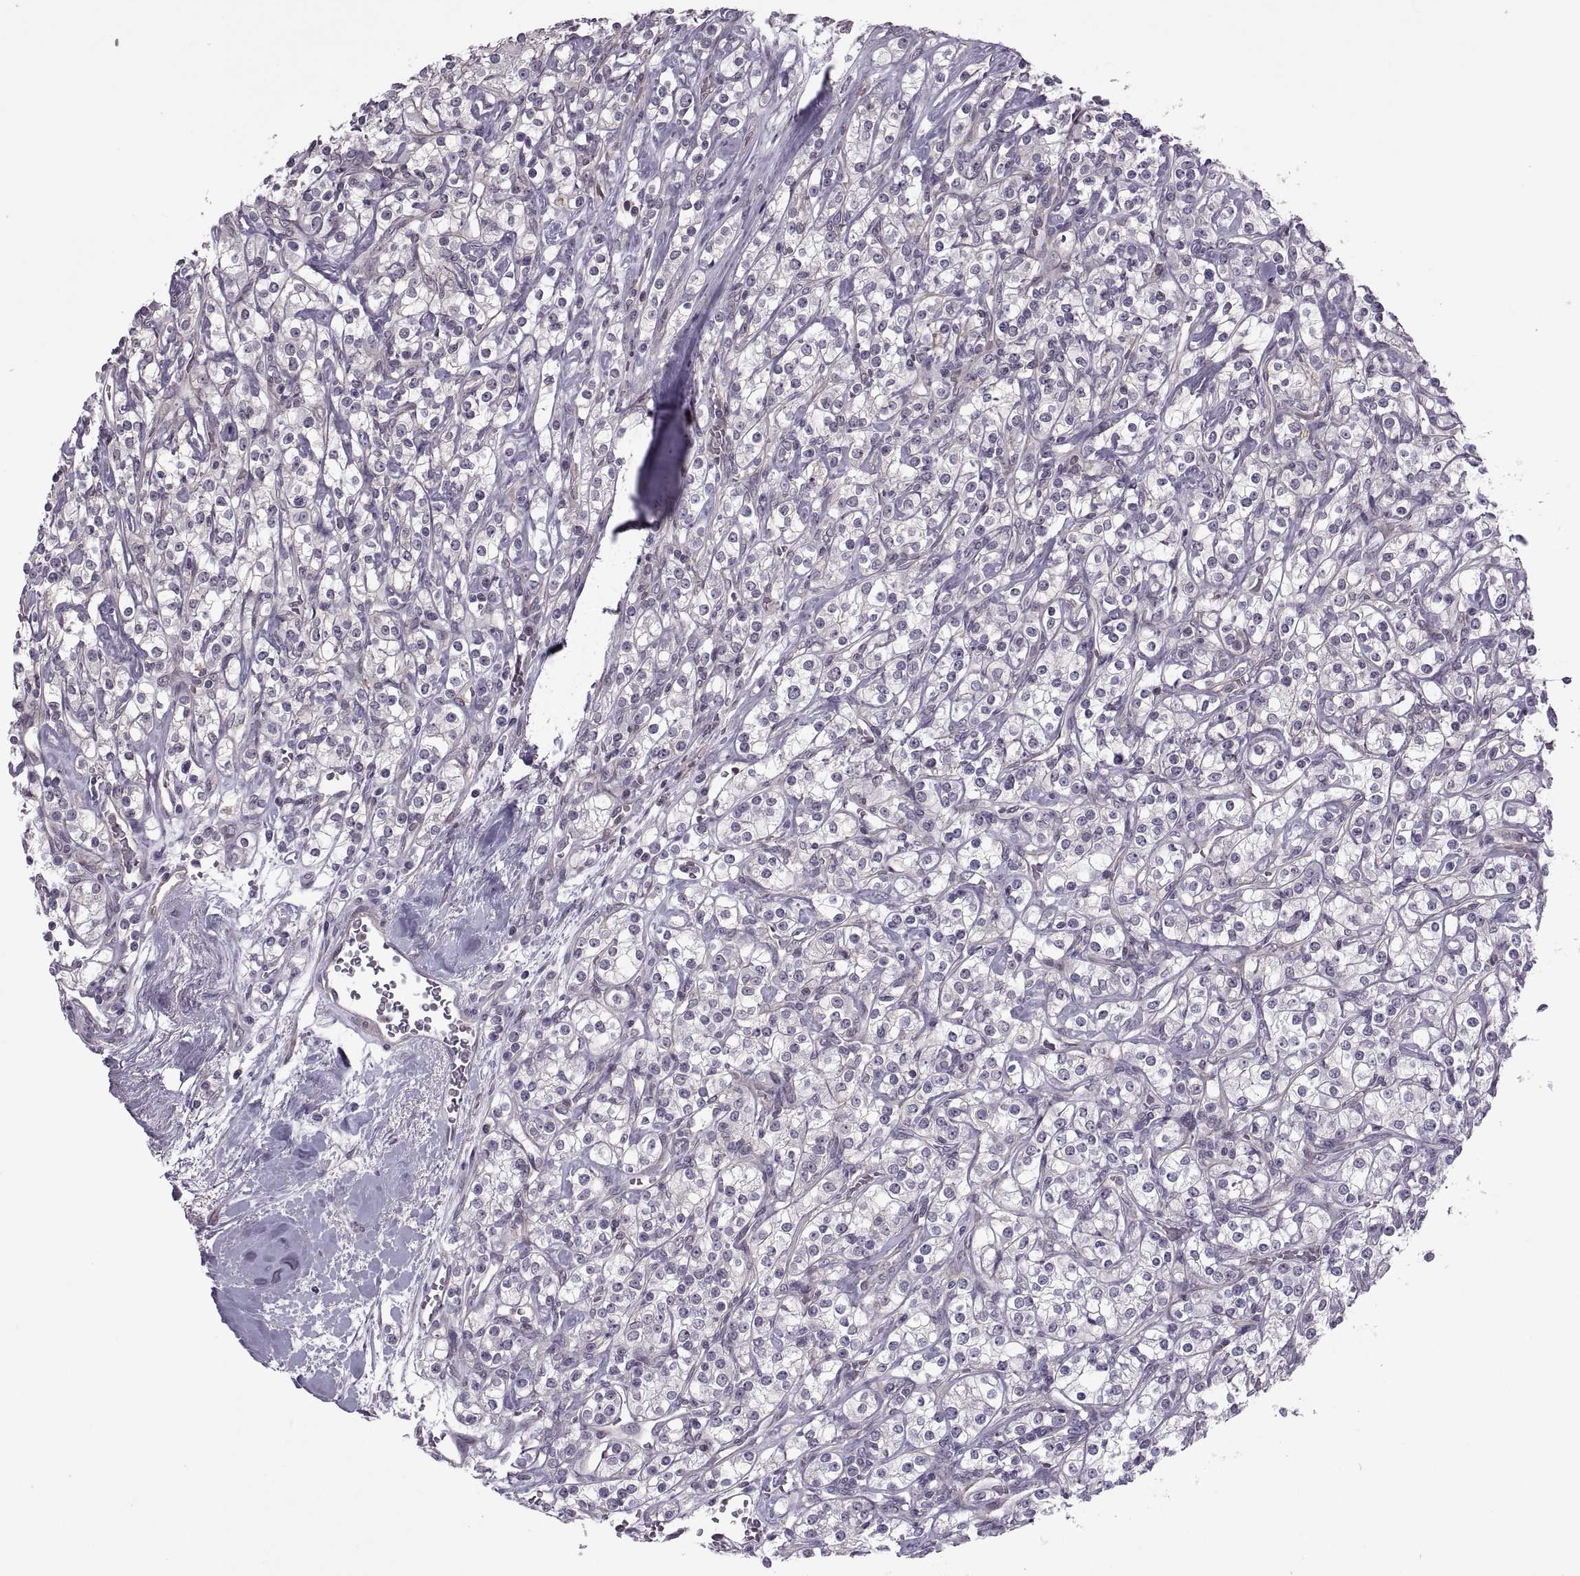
{"staining": {"intensity": "negative", "quantity": "none", "location": "none"}, "tissue": "renal cancer", "cell_type": "Tumor cells", "image_type": "cancer", "snomed": [{"axis": "morphology", "description": "Adenocarcinoma, NOS"}, {"axis": "topography", "description": "Kidney"}], "caption": "High magnification brightfield microscopy of renal cancer (adenocarcinoma) stained with DAB (brown) and counterstained with hematoxylin (blue): tumor cells show no significant positivity.", "gene": "ODF3", "patient": {"sex": "male", "age": 77}}